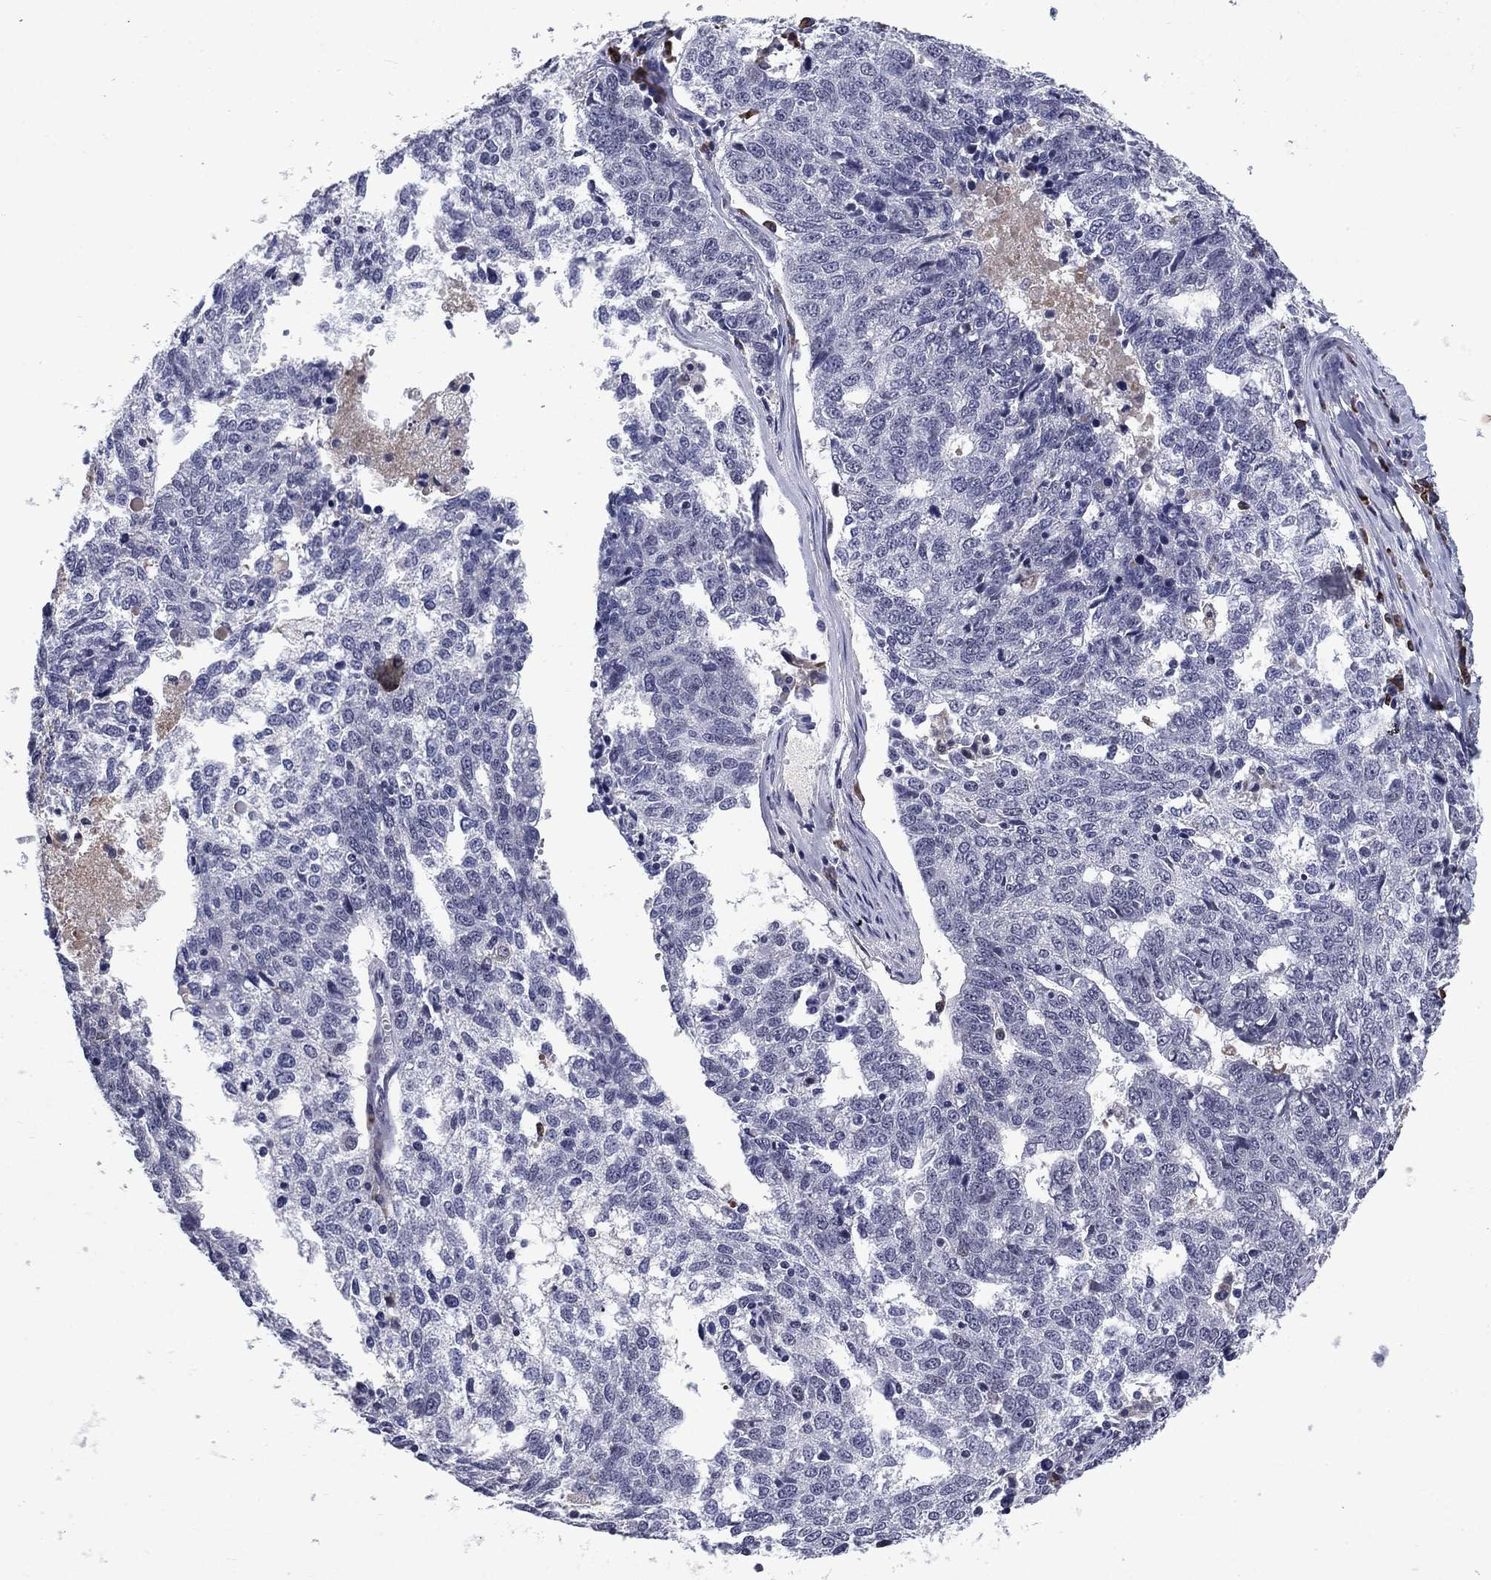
{"staining": {"intensity": "negative", "quantity": "none", "location": "none"}, "tissue": "ovarian cancer", "cell_type": "Tumor cells", "image_type": "cancer", "snomed": [{"axis": "morphology", "description": "Cystadenocarcinoma, serous, NOS"}, {"axis": "topography", "description": "Ovary"}], "caption": "High magnification brightfield microscopy of ovarian serous cystadenocarcinoma stained with DAB (3,3'-diaminobenzidine) (brown) and counterstained with hematoxylin (blue): tumor cells show no significant staining.", "gene": "ECM1", "patient": {"sex": "female", "age": 71}}